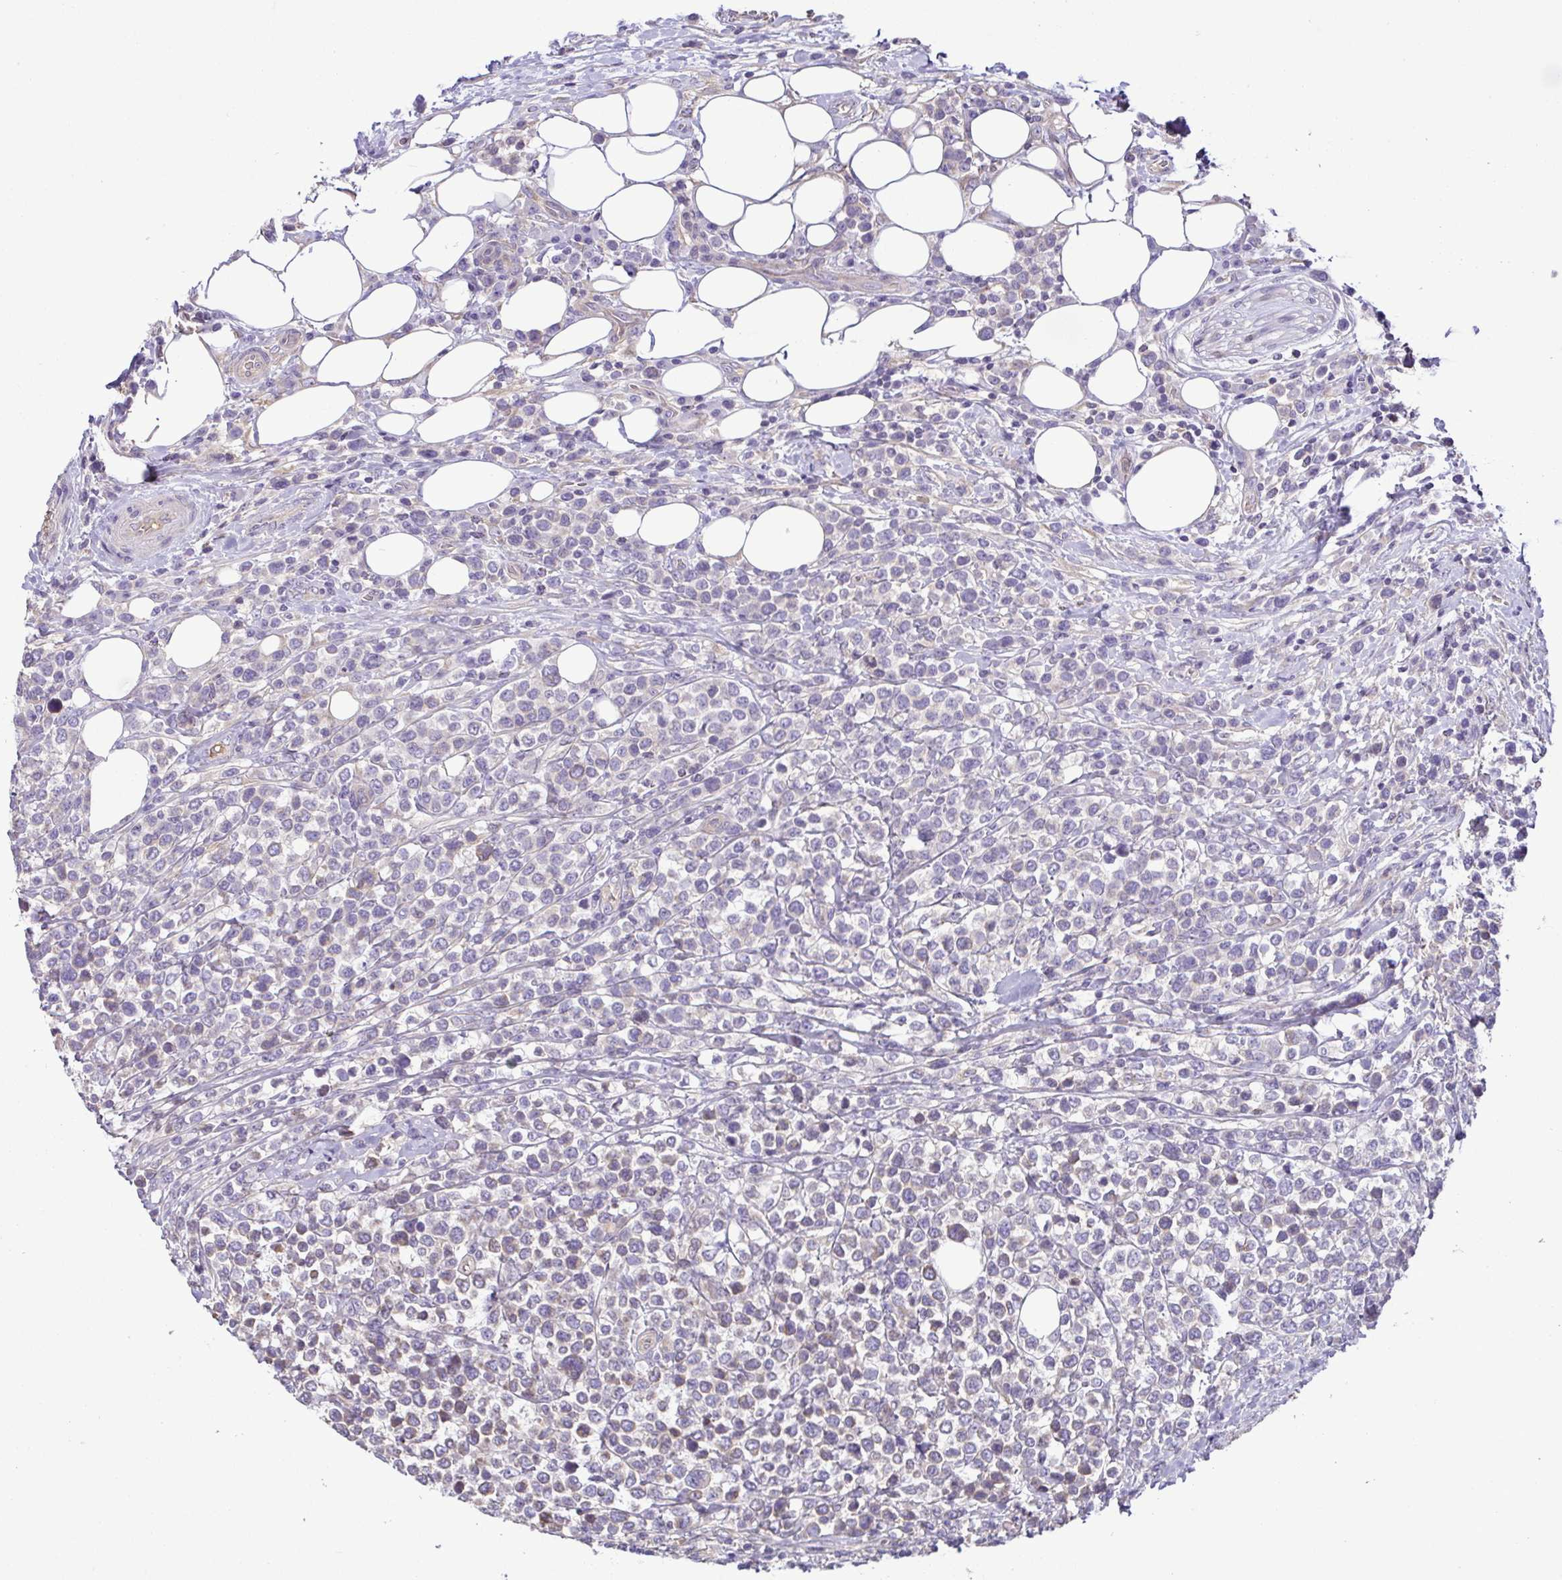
{"staining": {"intensity": "negative", "quantity": "none", "location": "none"}, "tissue": "lymphoma", "cell_type": "Tumor cells", "image_type": "cancer", "snomed": [{"axis": "morphology", "description": "Malignant lymphoma, non-Hodgkin's type, High grade"}, {"axis": "topography", "description": "Soft tissue"}], "caption": "DAB immunohistochemical staining of human high-grade malignant lymphoma, non-Hodgkin's type demonstrates no significant staining in tumor cells.", "gene": "MYL10", "patient": {"sex": "female", "age": 56}}